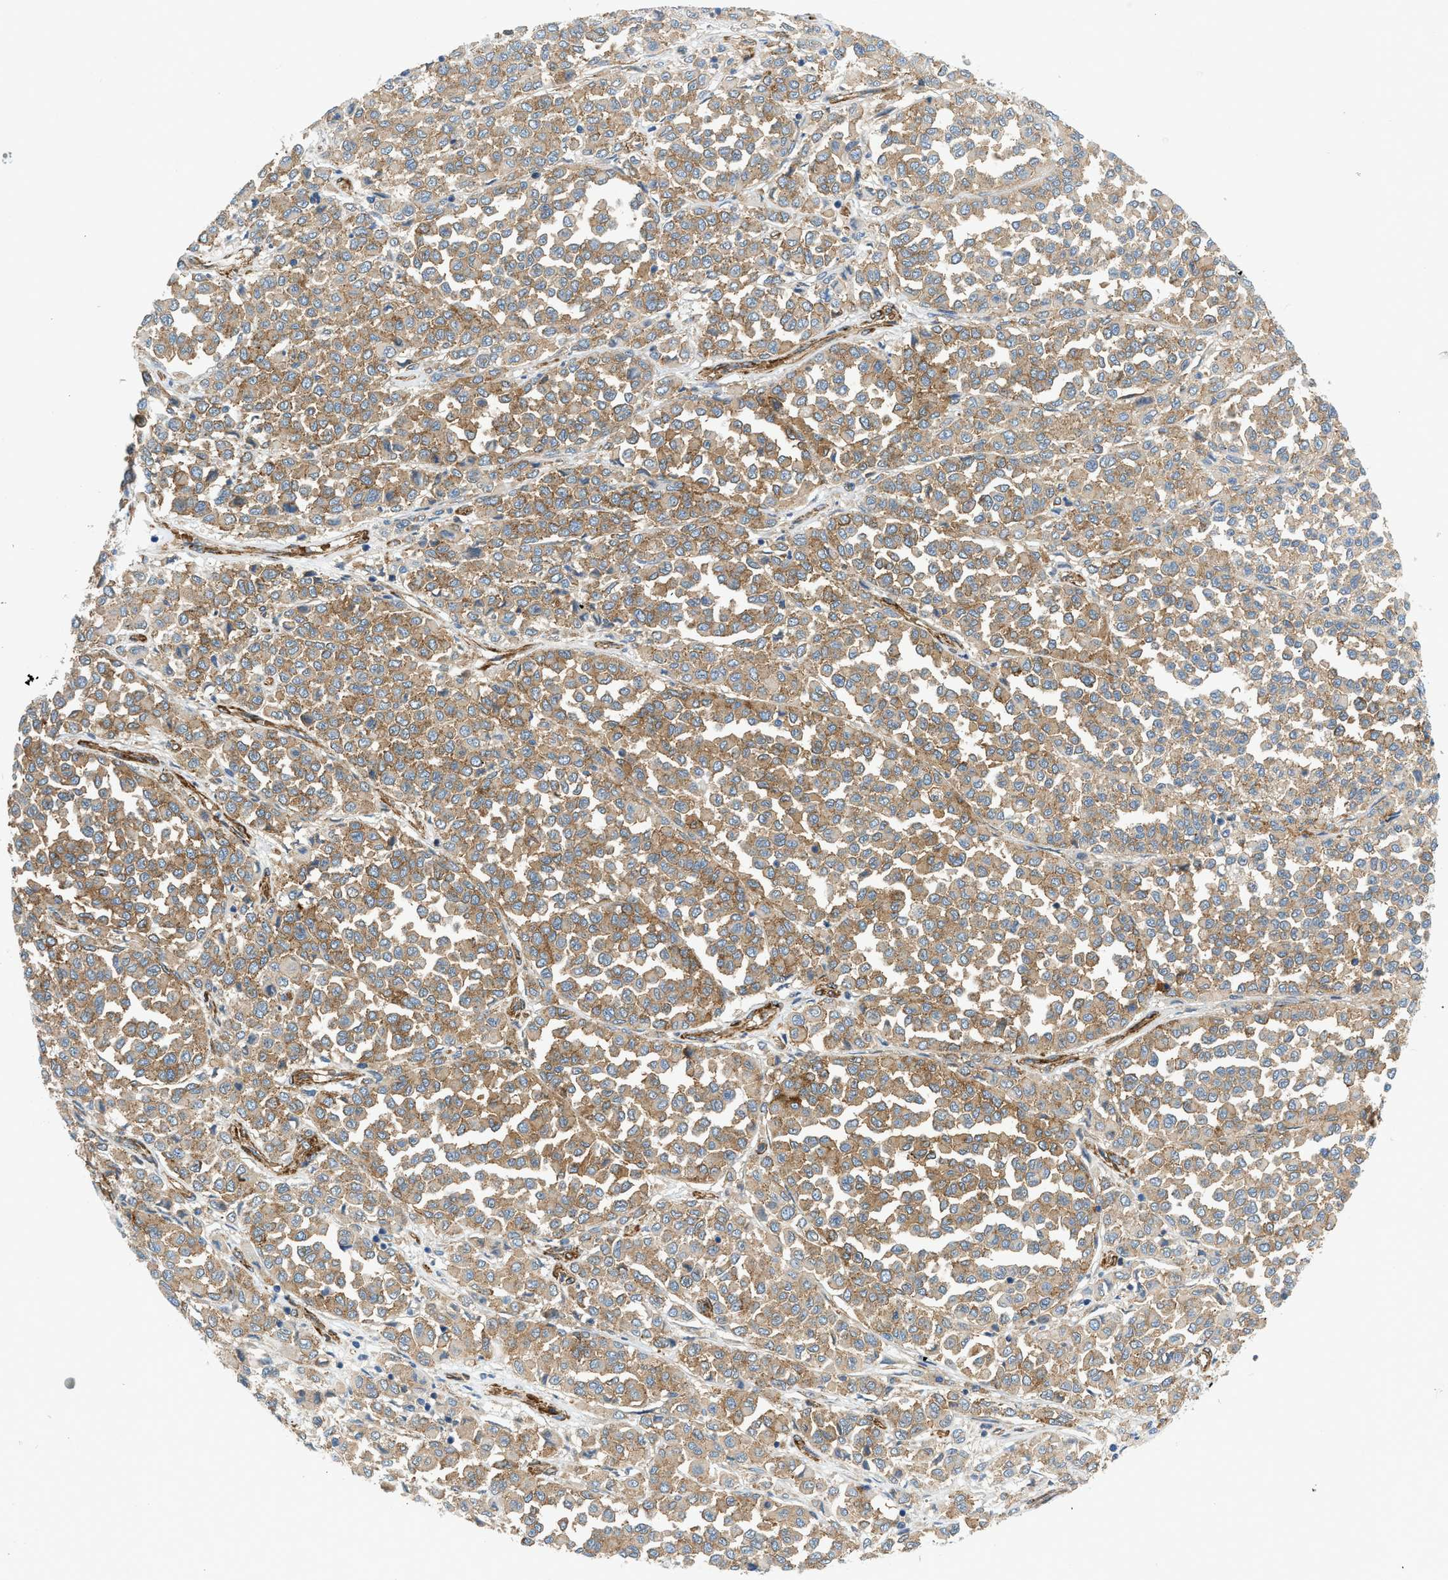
{"staining": {"intensity": "weak", "quantity": ">75%", "location": "cytoplasmic/membranous"}, "tissue": "melanoma", "cell_type": "Tumor cells", "image_type": "cancer", "snomed": [{"axis": "morphology", "description": "Malignant melanoma, Metastatic site"}, {"axis": "topography", "description": "Pancreas"}], "caption": "About >75% of tumor cells in human malignant melanoma (metastatic site) reveal weak cytoplasmic/membranous protein positivity as visualized by brown immunohistochemical staining.", "gene": "HIP1", "patient": {"sex": "female", "age": 30}}